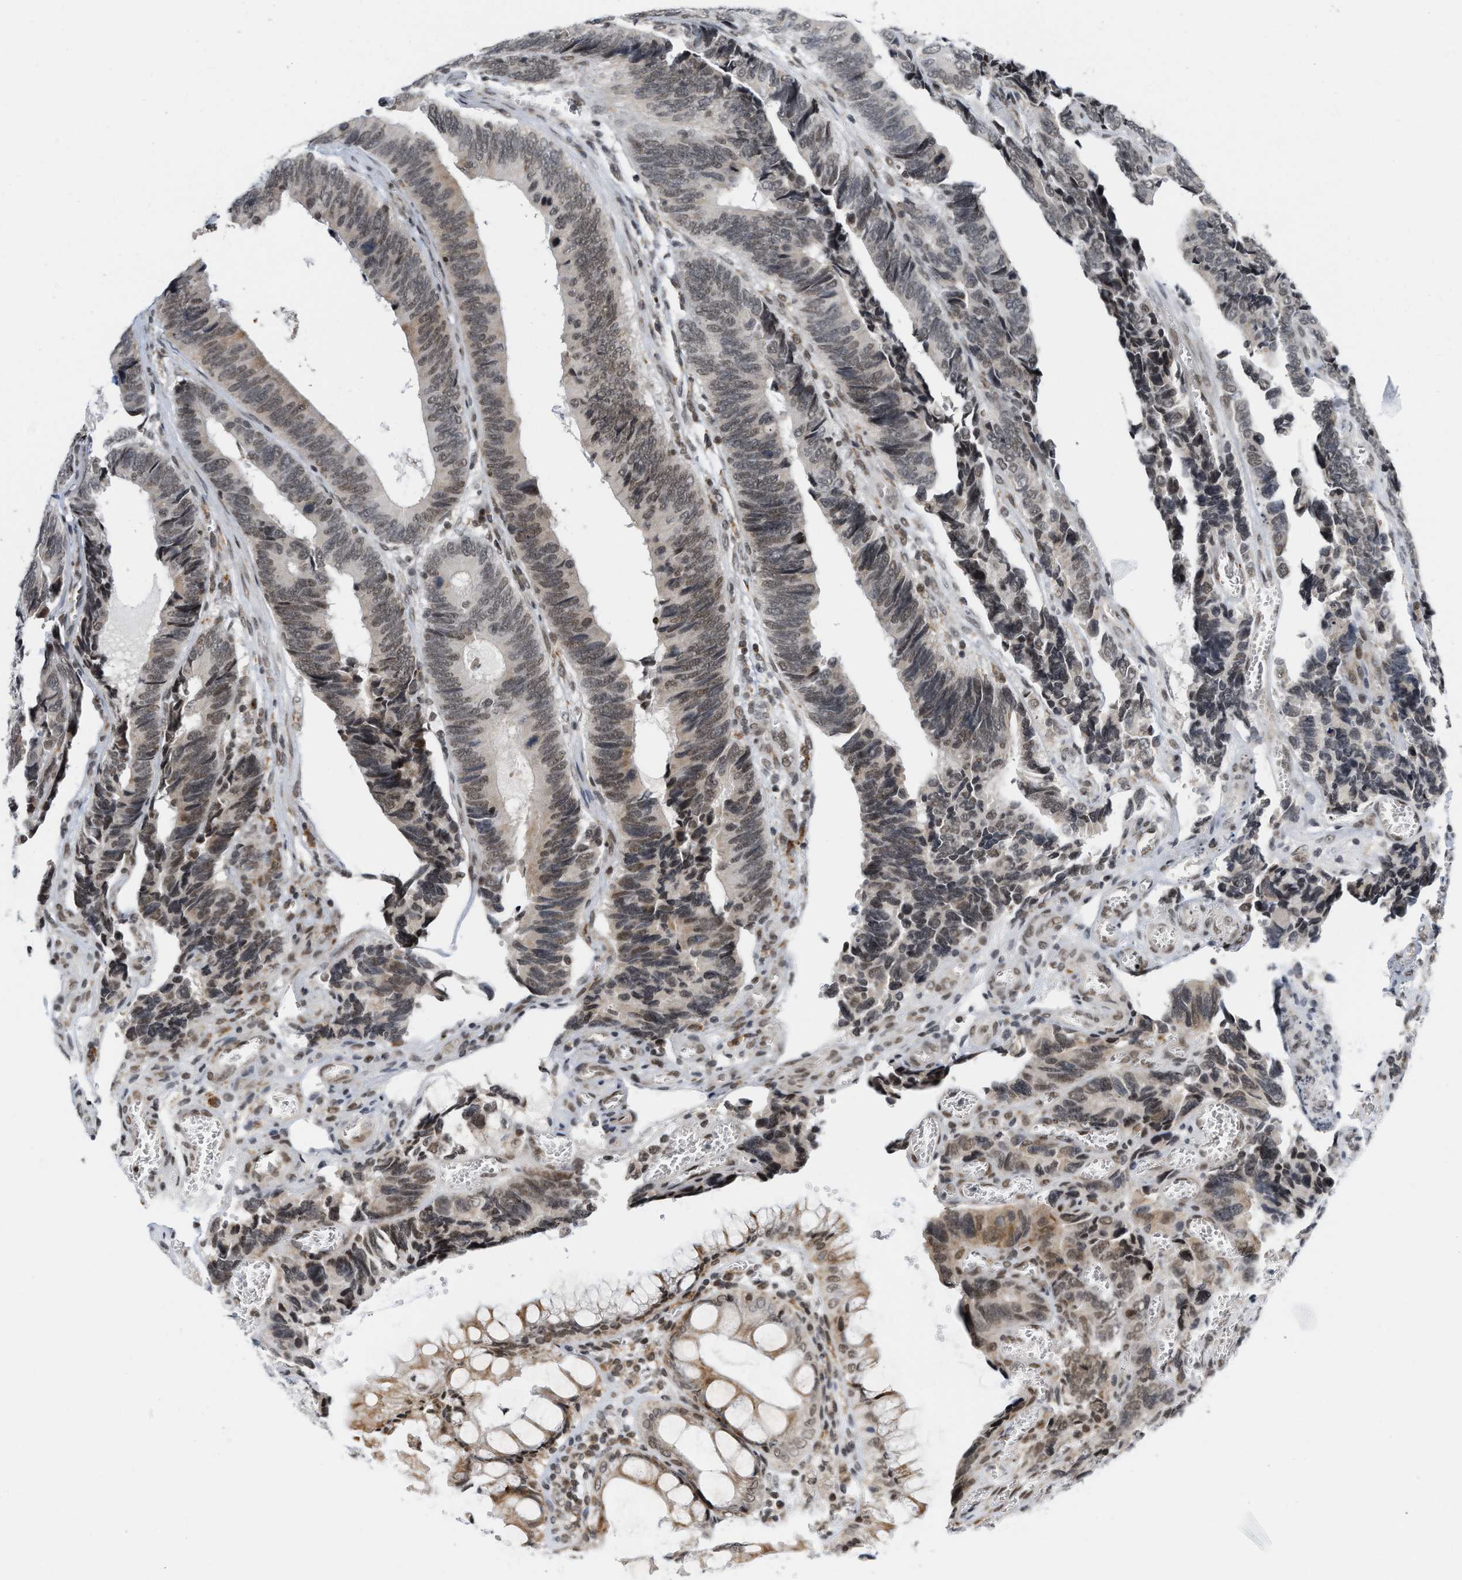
{"staining": {"intensity": "weak", "quantity": ">75%", "location": "nuclear"}, "tissue": "colorectal cancer", "cell_type": "Tumor cells", "image_type": "cancer", "snomed": [{"axis": "morphology", "description": "Adenocarcinoma, NOS"}, {"axis": "topography", "description": "Colon"}], "caption": "Colorectal cancer stained with a brown dye displays weak nuclear positive staining in approximately >75% of tumor cells.", "gene": "ANKRD6", "patient": {"sex": "male", "age": 72}}